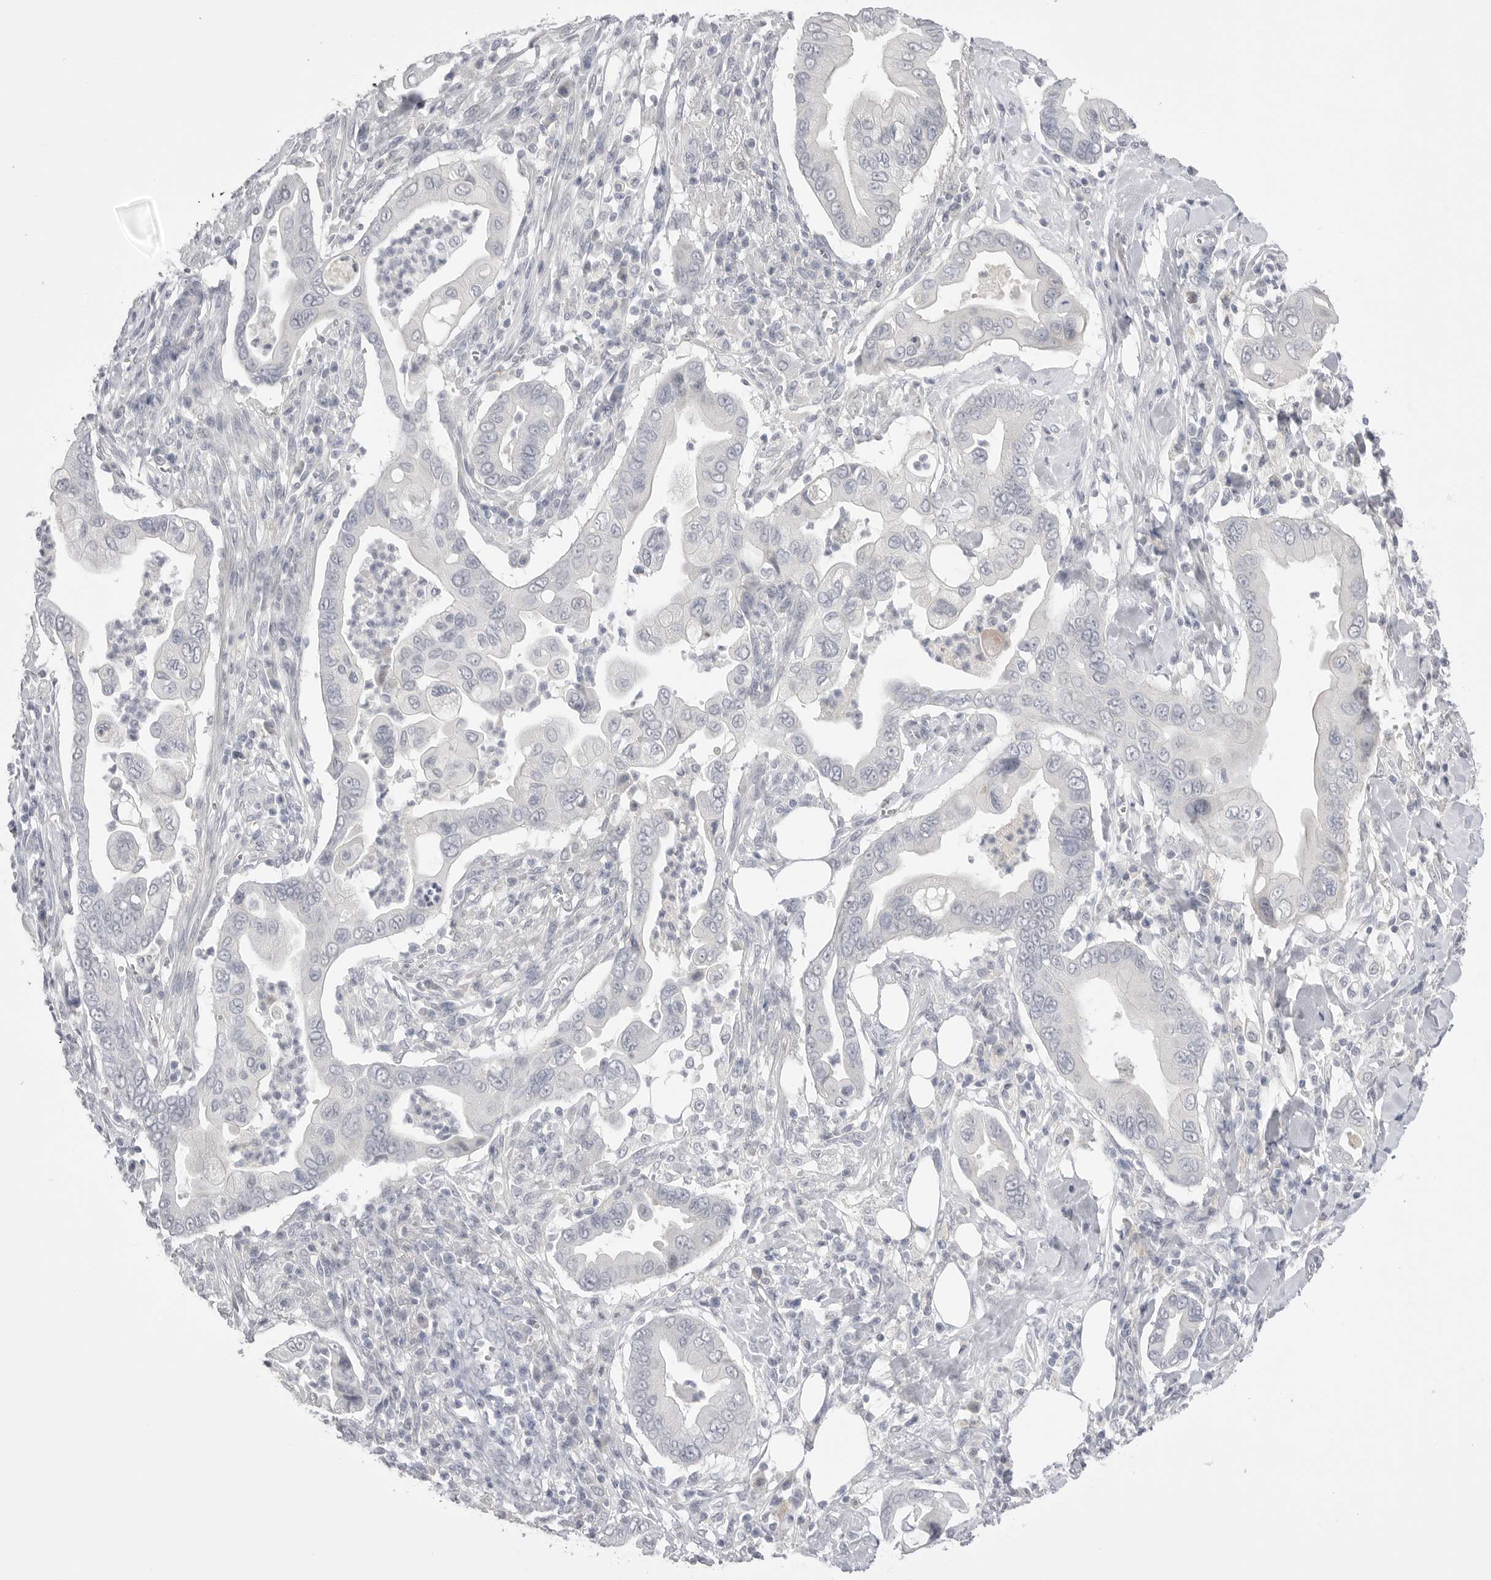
{"staining": {"intensity": "negative", "quantity": "none", "location": "none"}, "tissue": "pancreatic cancer", "cell_type": "Tumor cells", "image_type": "cancer", "snomed": [{"axis": "morphology", "description": "Adenocarcinoma, NOS"}, {"axis": "topography", "description": "Pancreas"}], "caption": "Tumor cells show no significant staining in pancreatic adenocarcinoma. (DAB immunohistochemistry (IHC) visualized using brightfield microscopy, high magnification).", "gene": "CPB1", "patient": {"sex": "male", "age": 78}}